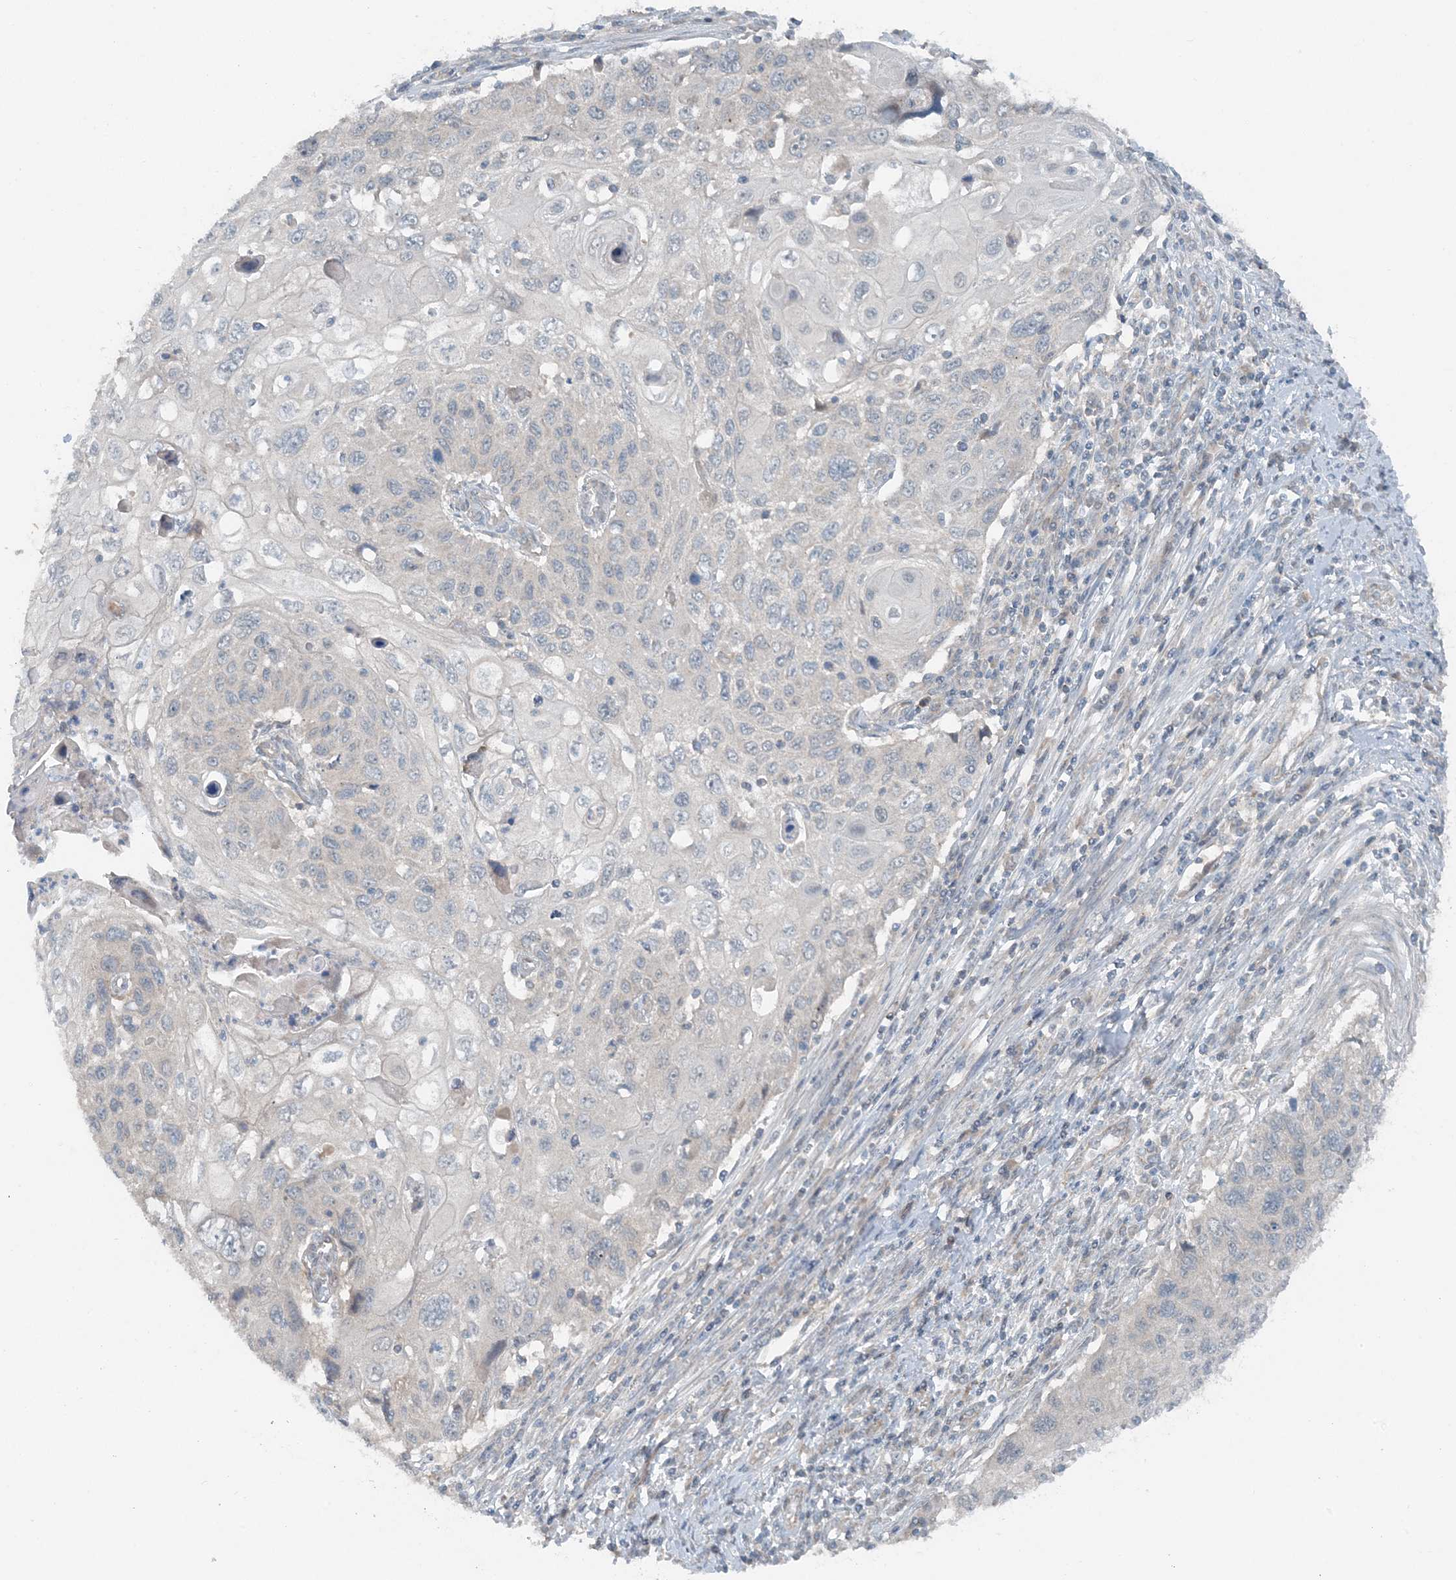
{"staining": {"intensity": "negative", "quantity": "none", "location": "none"}, "tissue": "cervical cancer", "cell_type": "Tumor cells", "image_type": "cancer", "snomed": [{"axis": "morphology", "description": "Squamous cell carcinoma, NOS"}, {"axis": "topography", "description": "Cervix"}], "caption": "An image of cervical cancer stained for a protein reveals no brown staining in tumor cells. (DAB (3,3'-diaminobenzidine) immunohistochemistry, high magnification).", "gene": "MITD1", "patient": {"sex": "female", "age": 70}}